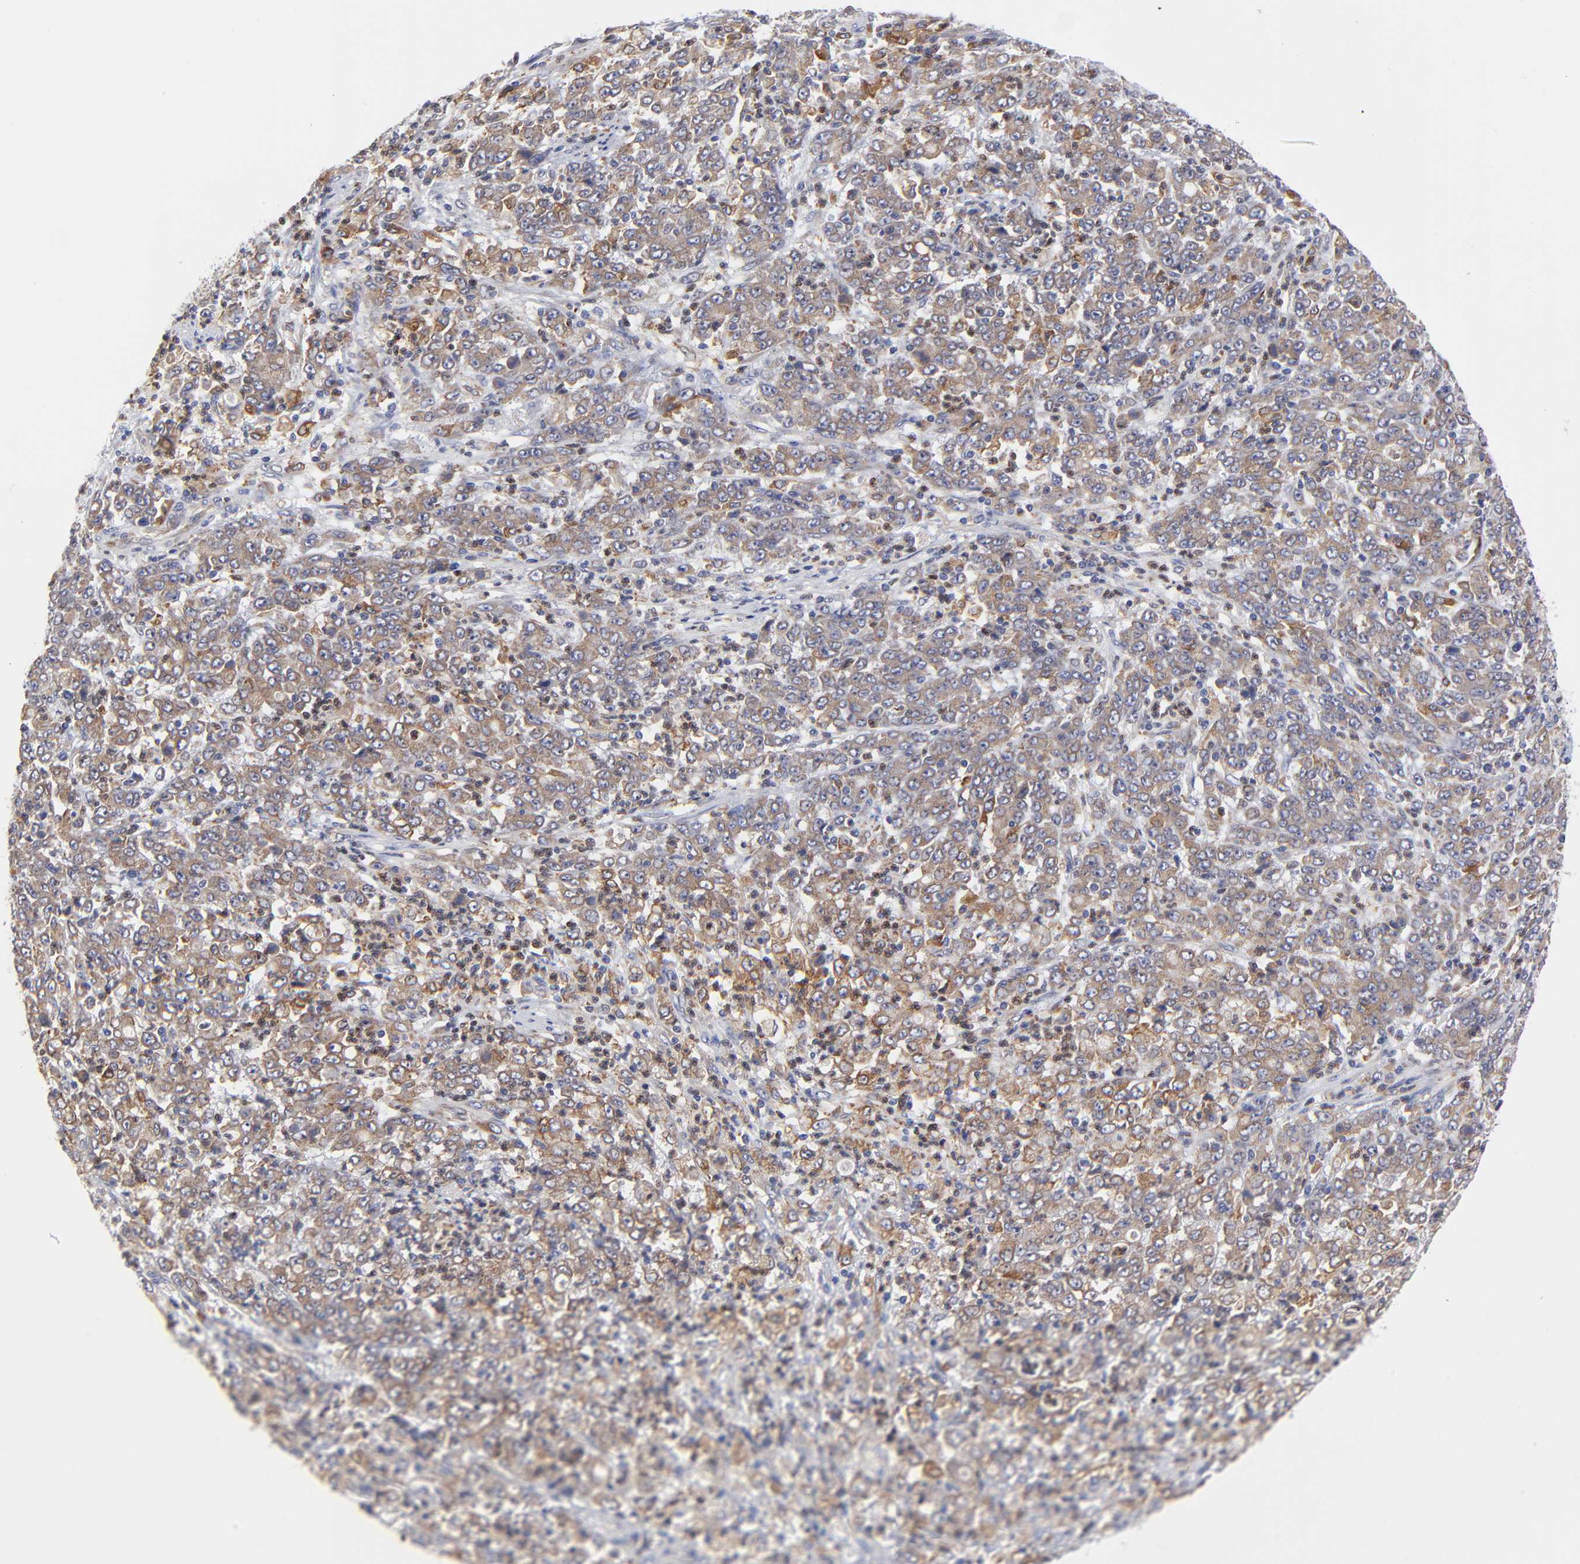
{"staining": {"intensity": "moderate", "quantity": ">75%", "location": "cytoplasmic/membranous"}, "tissue": "stomach cancer", "cell_type": "Tumor cells", "image_type": "cancer", "snomed": [{"axis": "morphology", "description": "Adenocarcinoma, NOS"}, {"axis": "topography", "description": "Stomach, lower"}], "caption": "This micrograph demonstrates adenocarcinoma (stomach) stained with immunohistochemistry (IHC) to label a protein in brown. The cytoplasmic/membranous of tumor cells show moderate positivity for the protein. Nuclei are counter-stained blue.", "gene": "MOSPD2", "patient": {"sex": "female", "age": 71}}